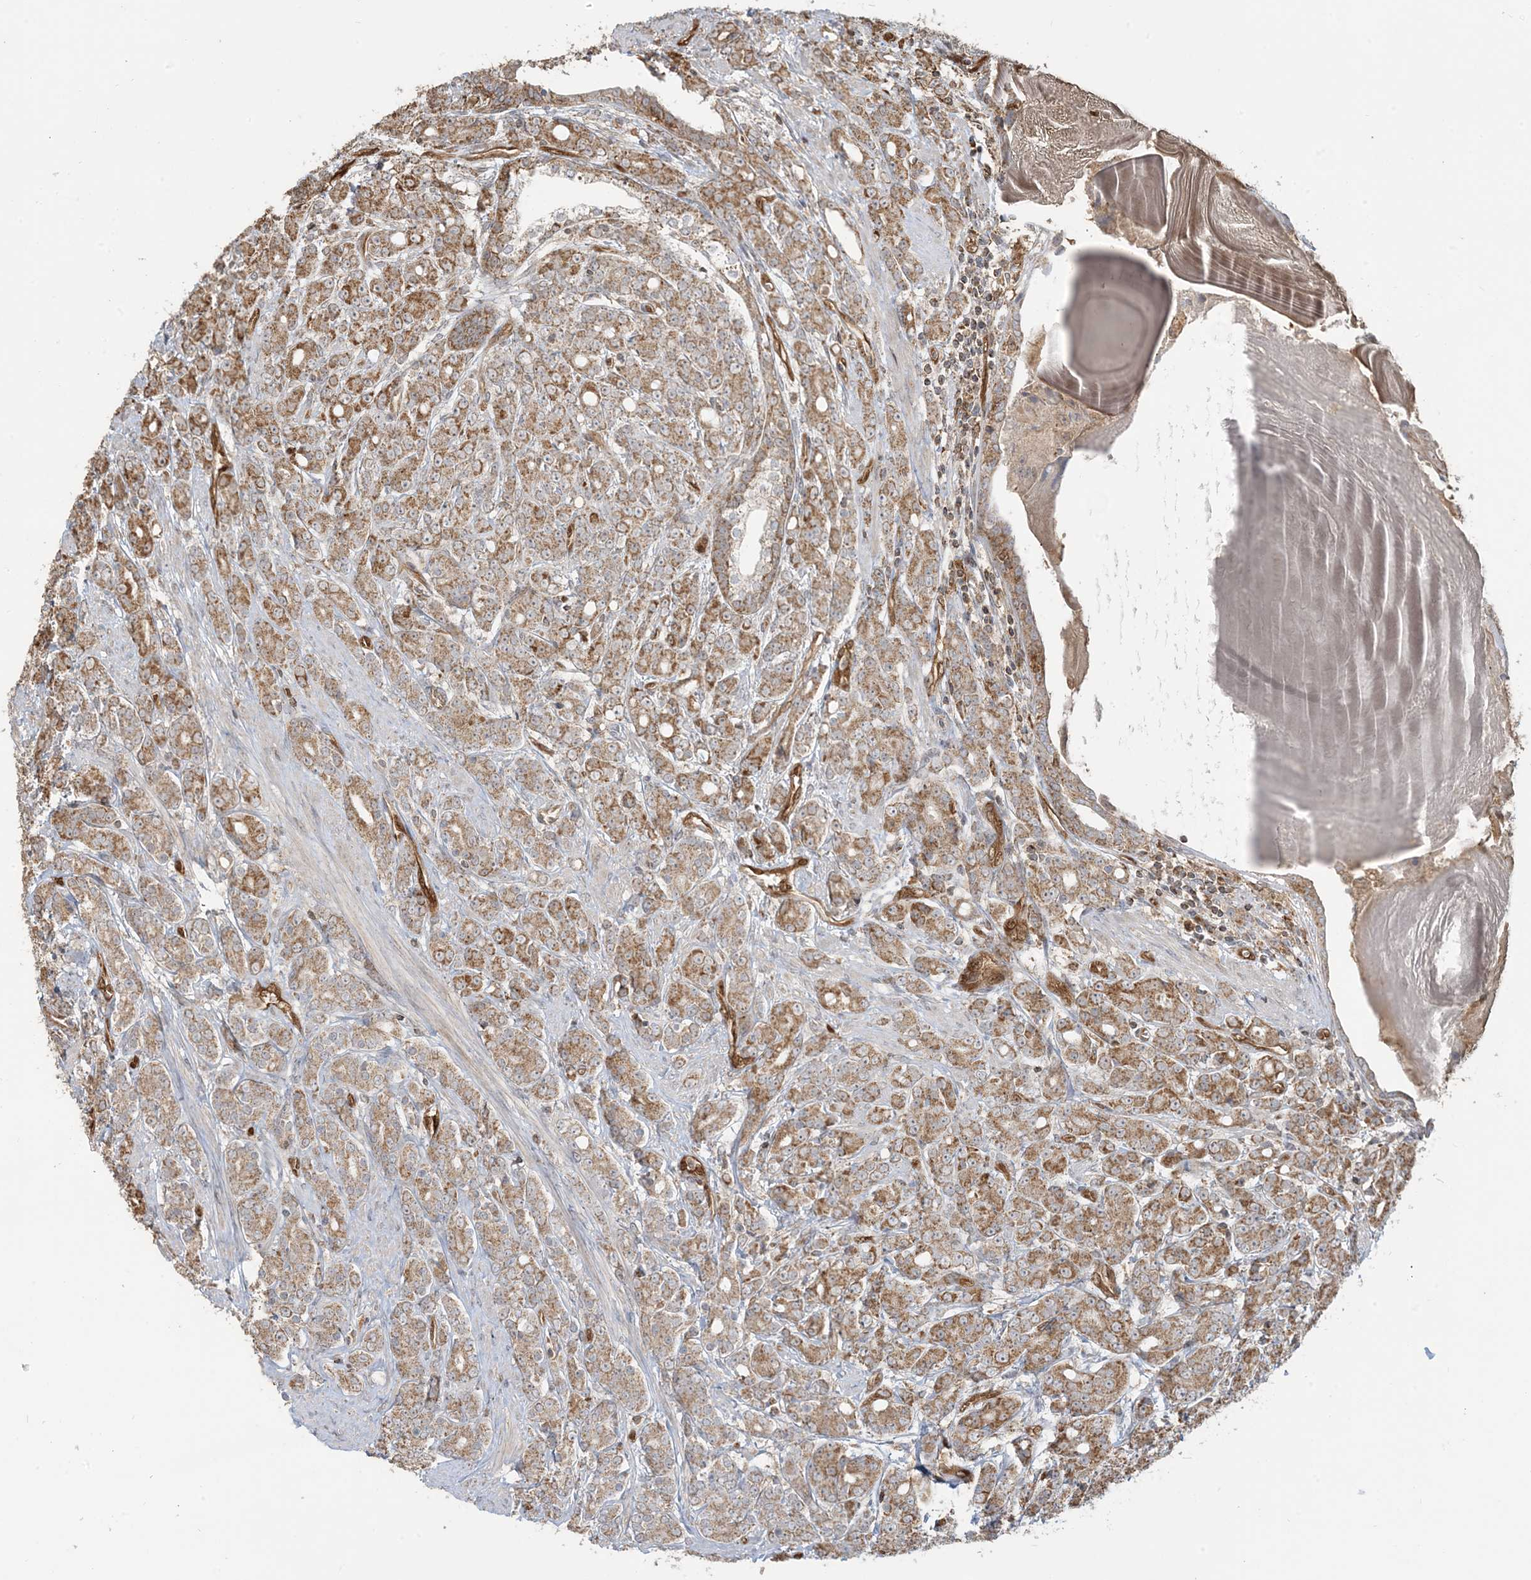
{"staining": {"intensity": "moderate", "quantity": ">75%", "location": "cytoplasmic/membranous"}, "tissue": "prostate cancer", "cell_type": "Tumor cells", "image_type": "cancer", "snomed": [{"axis": "morphology", "description": "Adenocarcinoma, High grade"}, {"axis": "topography", "description": "Prostate"}], "caption": "High-magnification brightfield microscopy of high-grade adenocarcinoma (prostate) stained with DAB (3,3'-diaminobenzidine) (brown) and counterstained with hematoxylin (blue). tumor cells exhibit moderate cytoplasmic/membranous positivity is identified in approximately>75% of cells.", "gene": "PPM1F", "patient": {"sex": "male", "age": 62}}